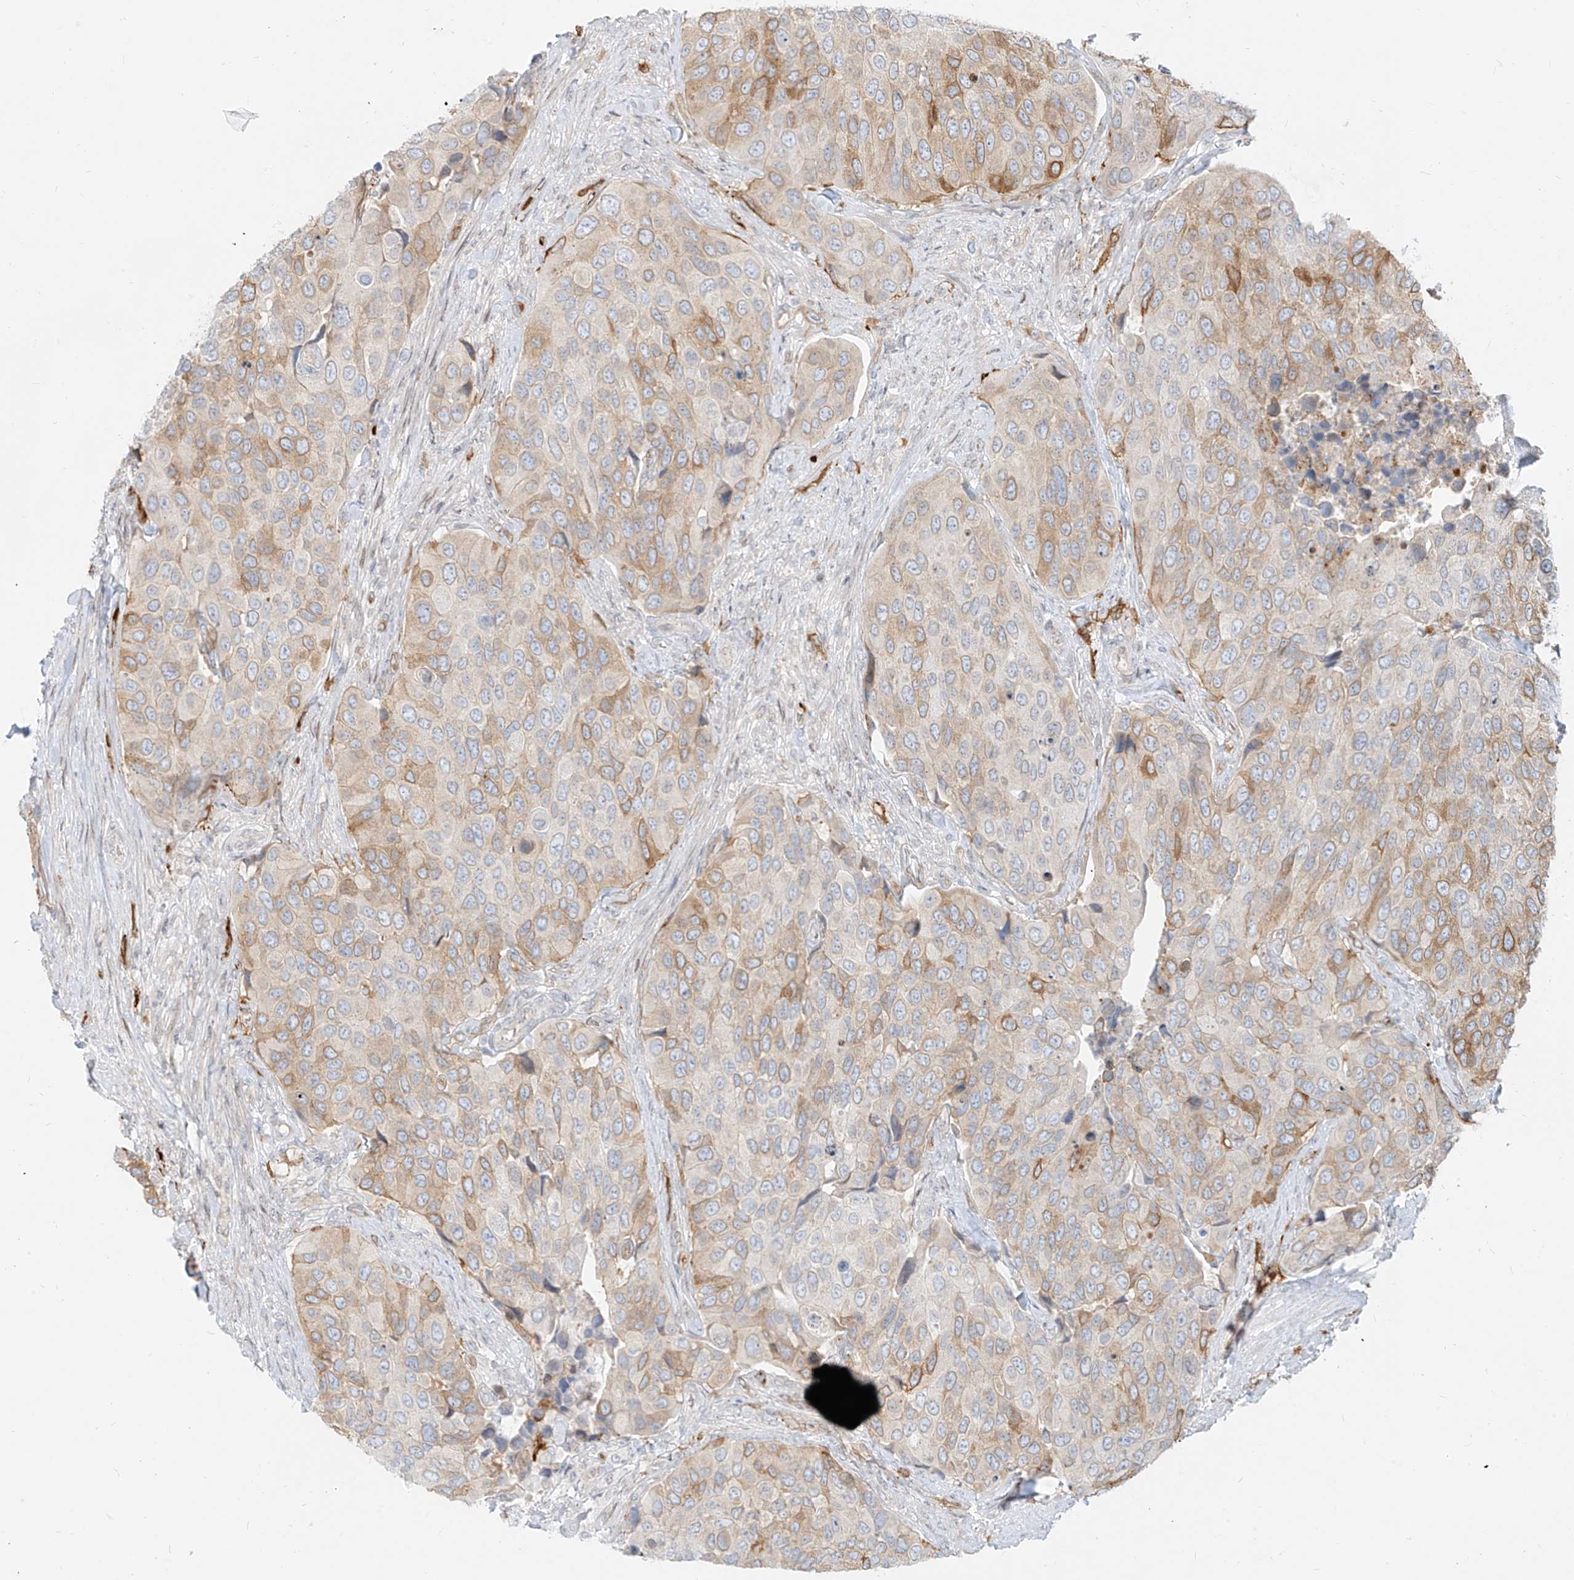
{"staining": {"intensity": "moderate", "quantity": "<25%", "location": "cytoplasmic/membranous"}, "tissue": "urothelial cancer", "cell_type": "Tumor cells", "image_type": "cancer", "snomed": [{"axis": "morphology", "description": "Urothelial carcinoma, High grade"}, {"axis": "topography", "description": "Urinary bladder"}], "caption": "Brown immunohistochemical staining in human high-grade urothelial carcinoma reveals moderate cytoplasmic/membranous positivity in about <25% of tumor cells.", "gene": "NHSL1", "patient": {"sex": "male", "age": 74}}